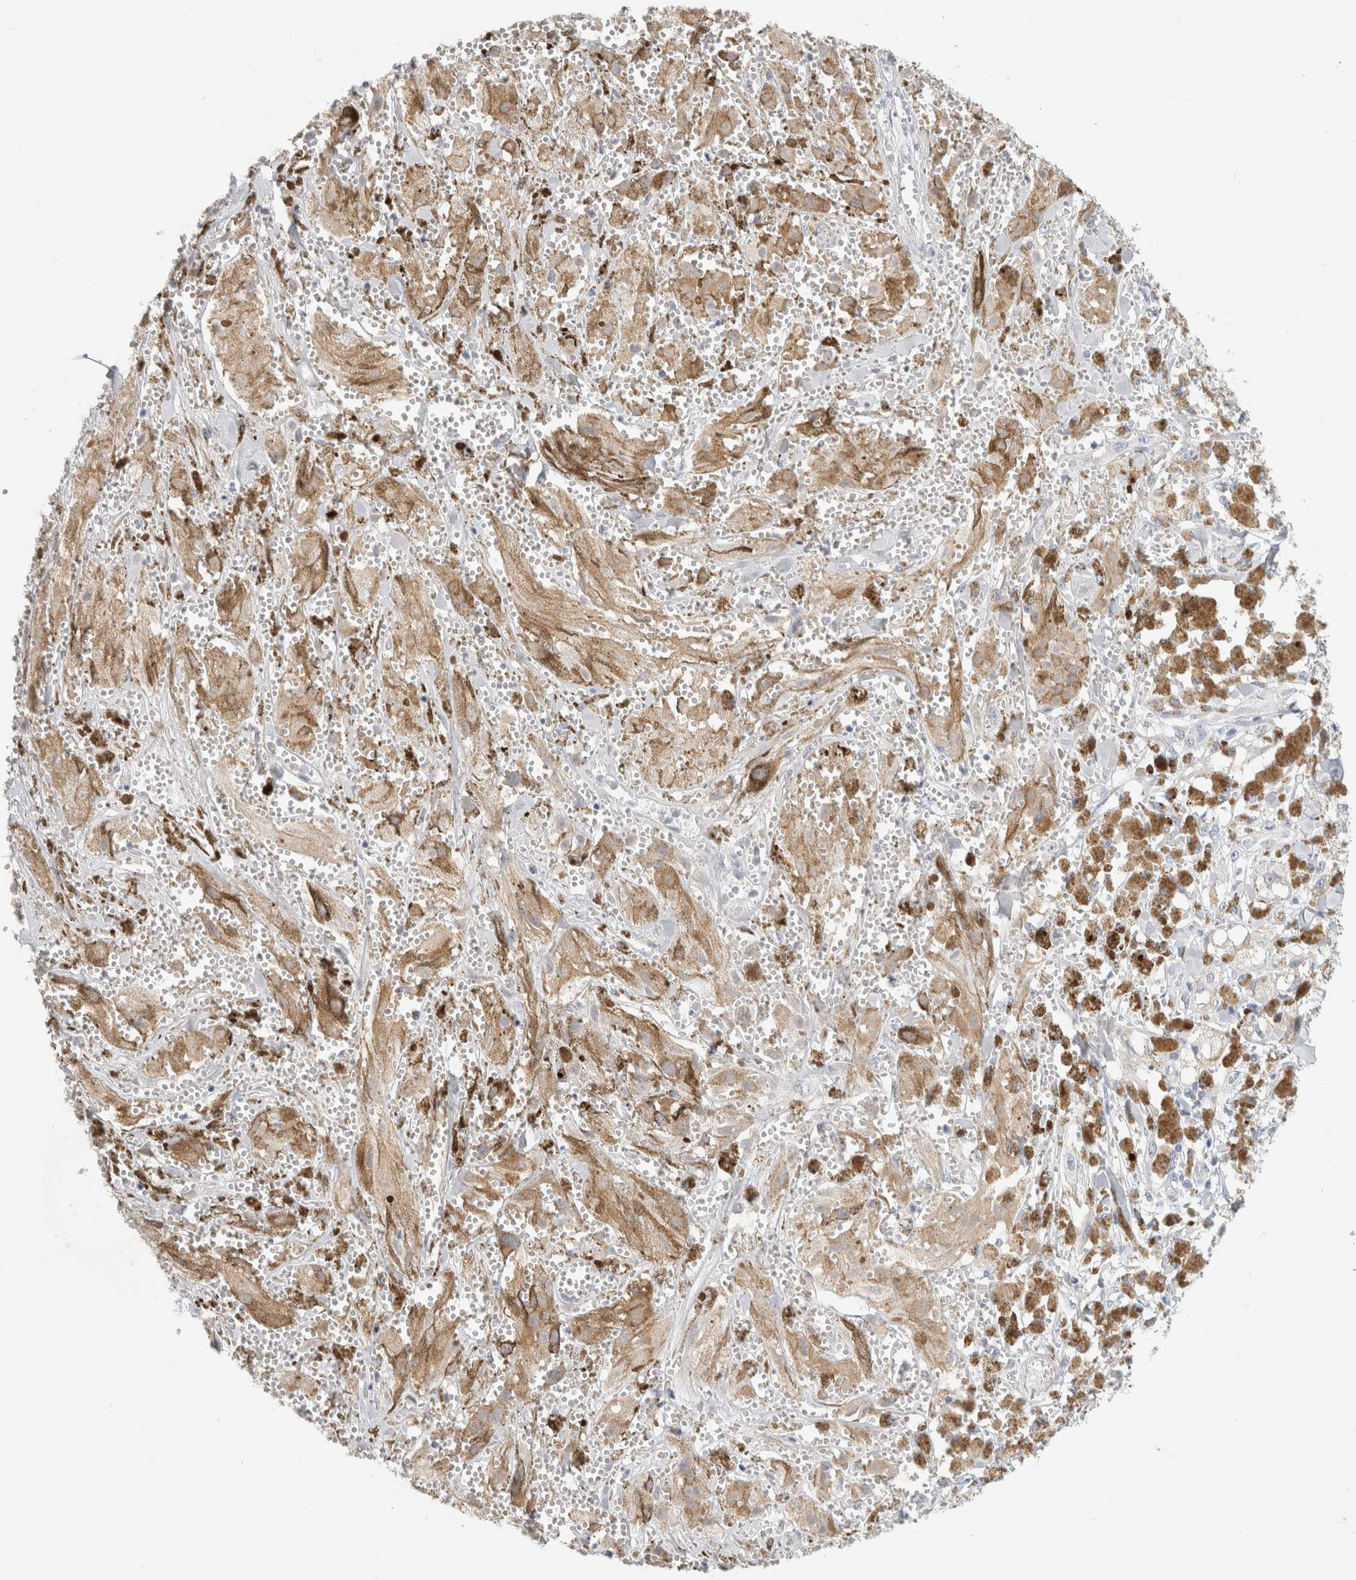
{"staining": {"intensity": "negative", "quantity": "none", "location": "none"}, "tissue": "melanoma", "cell_type": "Tumor cells", "image_type": "cancer", "snomed": [{"axis": "morphology", "description": "Malignant melanoma, NOS"}, {"axis": "topography", "description": "Skin"}], "caption": "A micrograph of malignant melanoma stained for a protein demonstrates no brown staining in tumor cells.", "gene": "RTN4", "patient": {"sex": "male", "age": 88}}